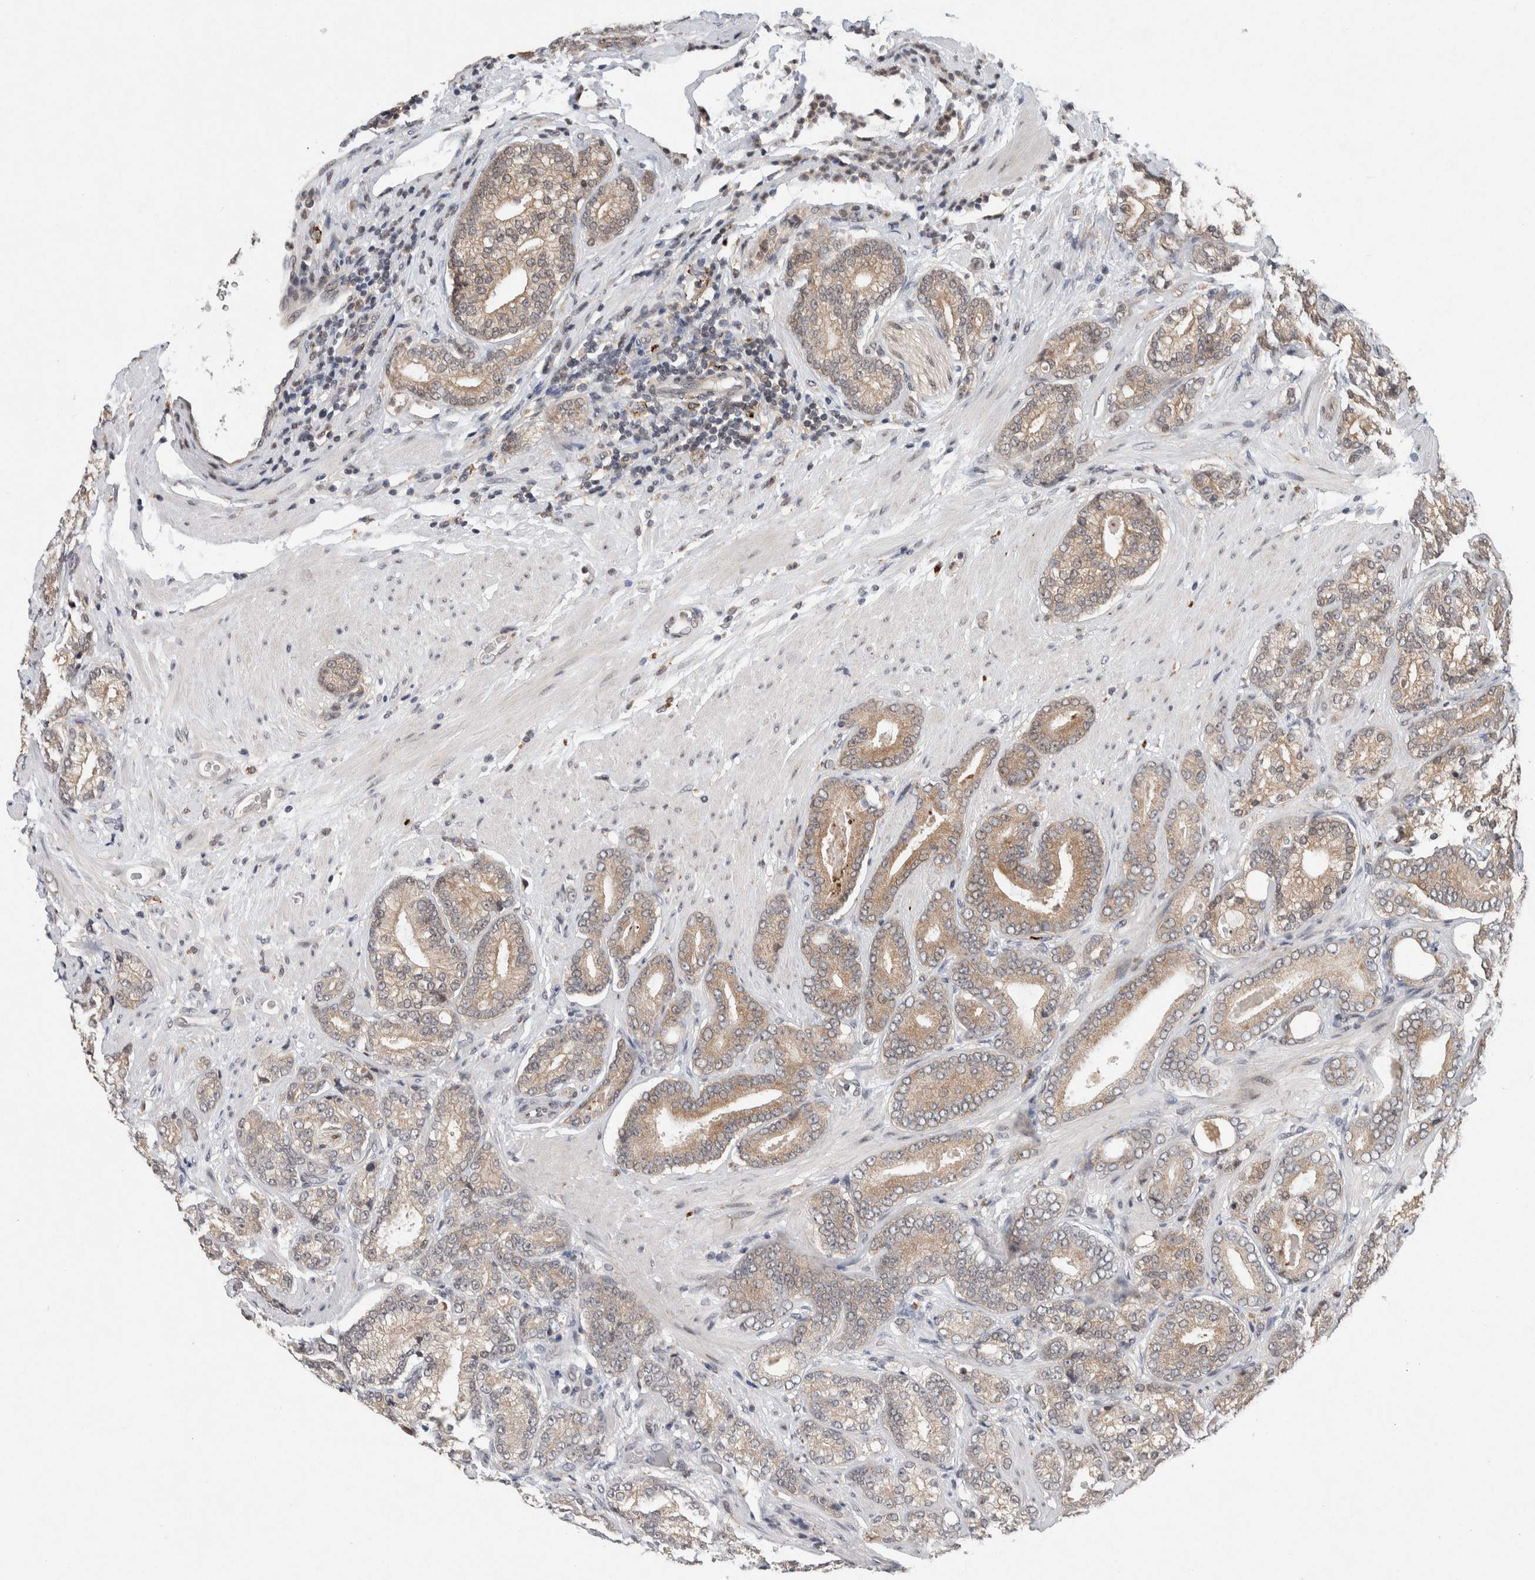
{"staining": {"intensity": "weak", "quantity": ">75%", "location": "cytoplasmic/membranous"}, "tissue": "prostate cancer", "cell_type": "Tumor cells", "image_type": "cancer", "snomed": [{"axis": "morphology", "description": "Adenocarcinoma, High grade"}, {"axis": "topography", "description": "Prostate"}], "caption": "Human adenocarcinoma (high-grade) (prostate) stained with a brown dye demonstrates weak cytoplasmic/membranous positive staining in about >75% of tumor cells.", "gene": "KCNK1", "patient": {"sex": "male", "age": 61}}